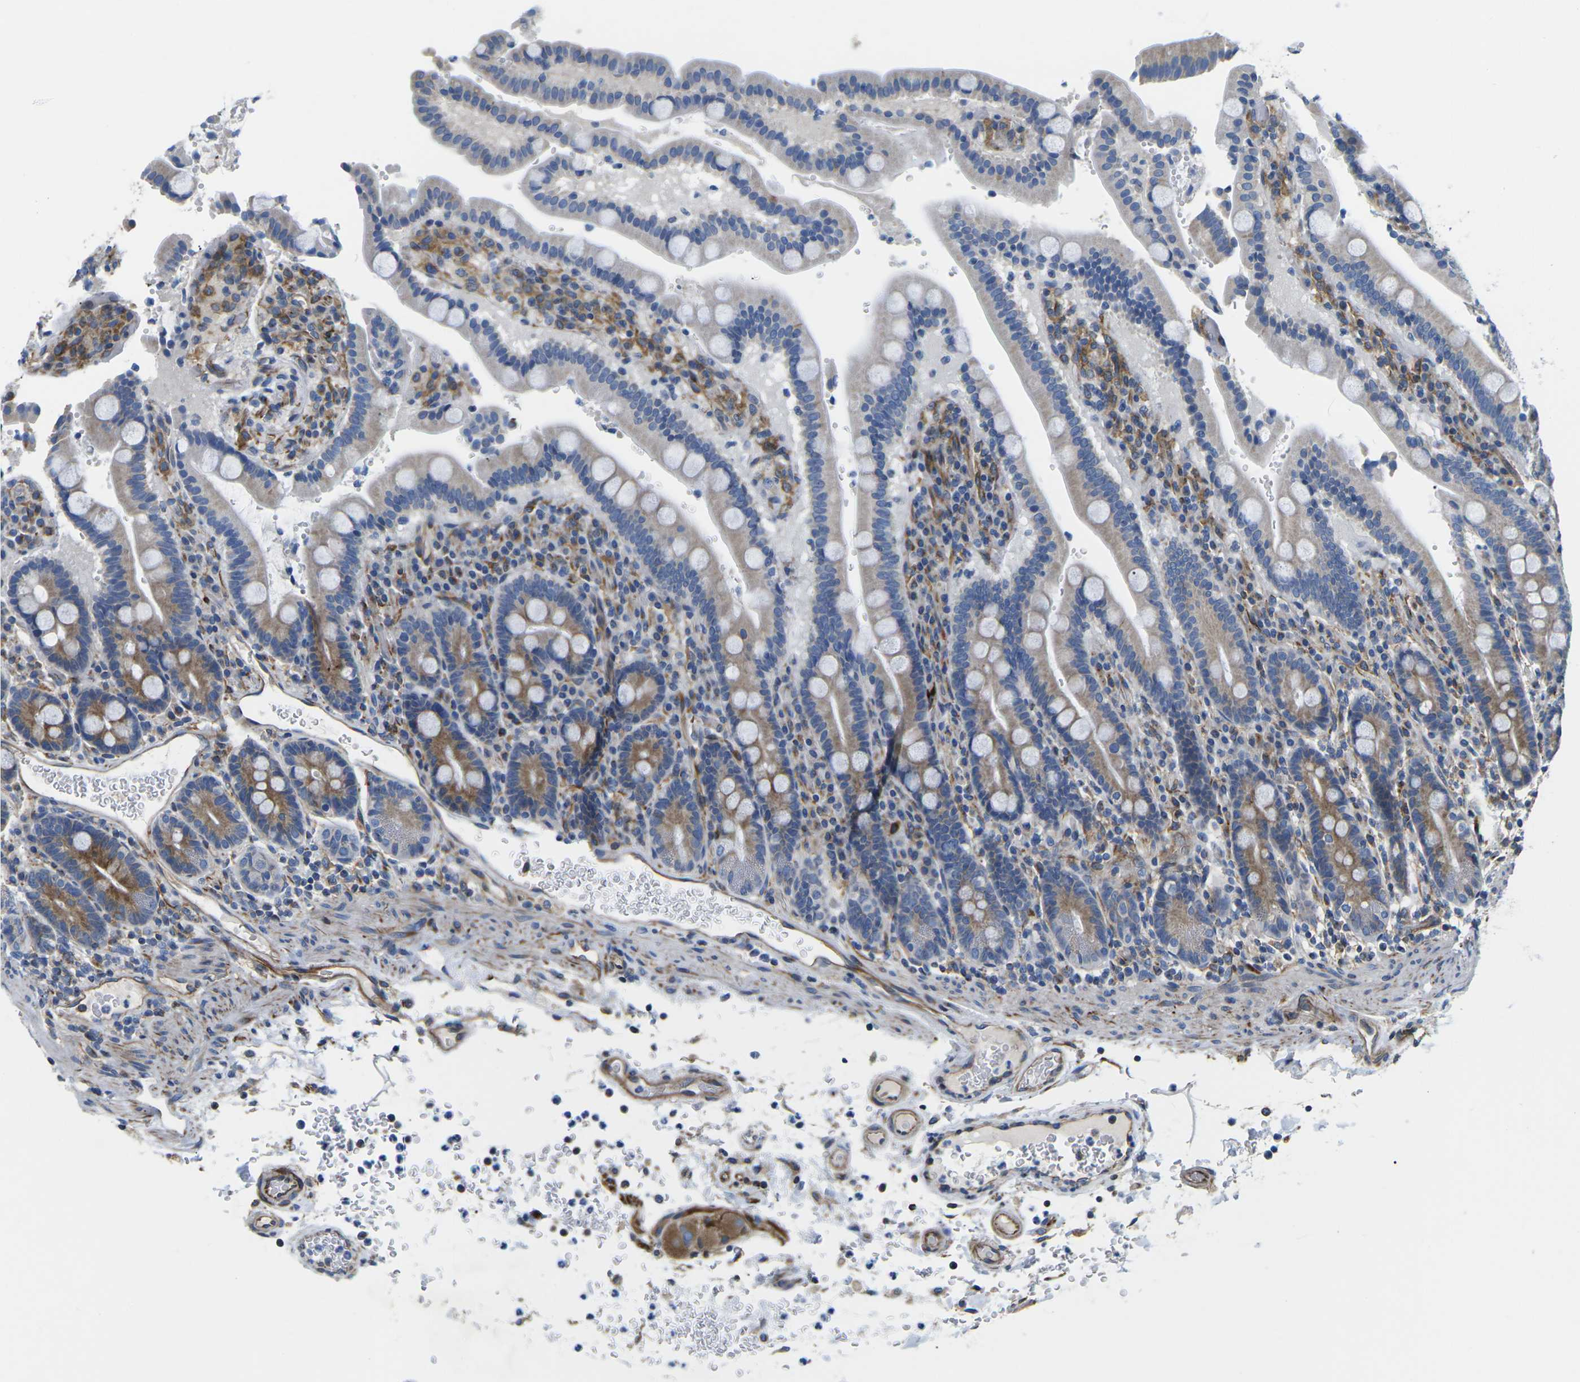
{"staining": {"intensity": "moderate", "quantity": "<25%", "location": "cytoplasmic/membranous"}, "tissue": "duodenum", "cell_type": "Glandular cells", "image_type": "normal", "snomed": [{"axis": "morphology", "description": "Normal tissue, NOS"}, {"axis": "topography", "description": "Small intestine, NOS"}], "caption": "Immunohistochemistry micrograph of benign duodenum stained for a protein (brown), which reveals low levels of moderate cytoplasmic/membranous expression in about <25% of glandular cells.", "gene": "TMEFF2", "patient": {"sex": "female", "age": 71}}